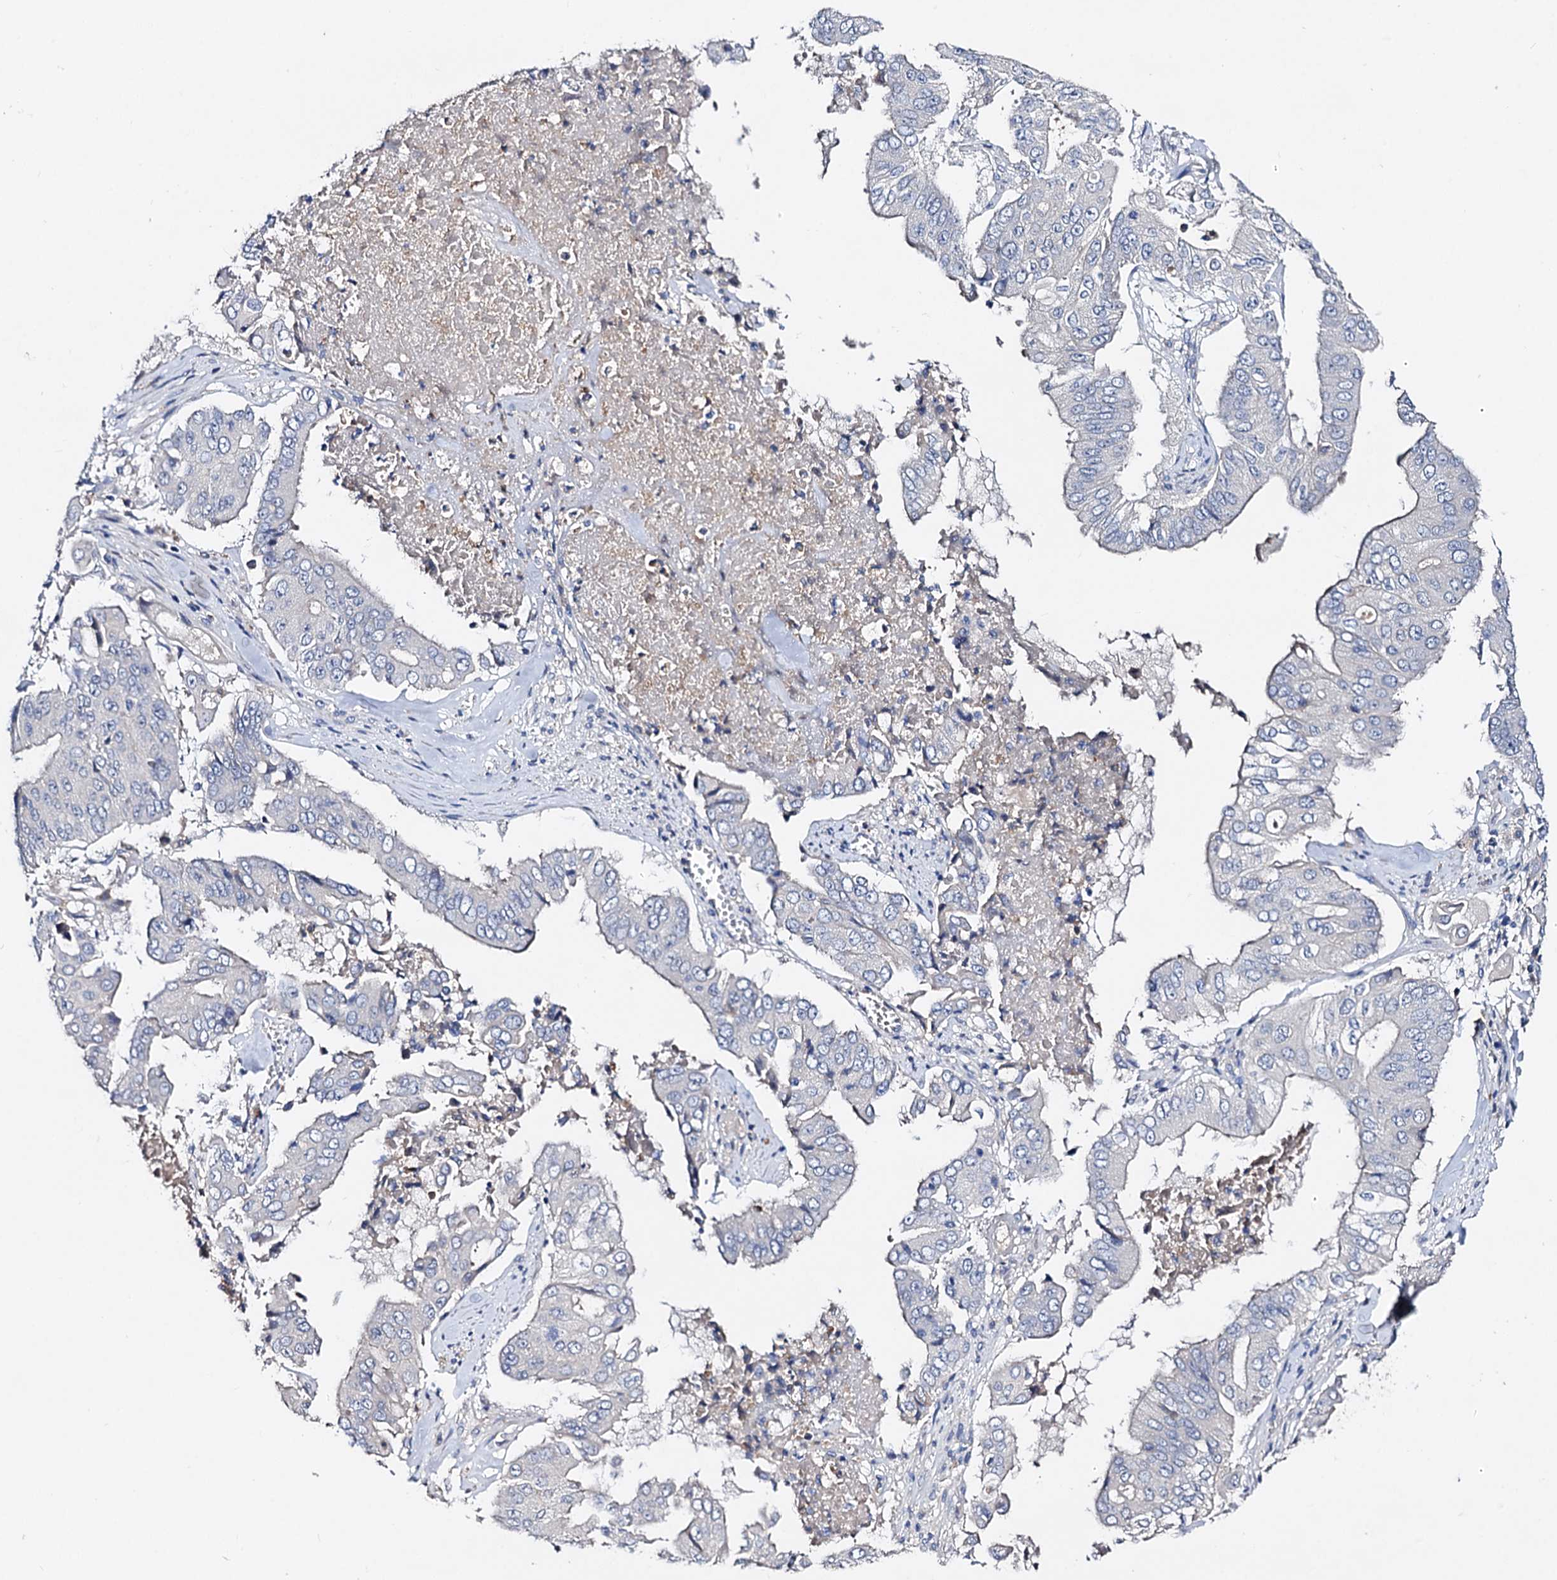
{"staining": {"intensity": "negative", "quantity": "none", "location": "none"}, "tissue": "pancreatic cancer", "cell_type": "Tumor cells", "image_type": "cancer", "snomed": [{"axis": "morphology", "description": "Adenocarcinoma, NOS"}, {"axis": "topography", "description": "Pancreas"}], "caption": "Immunohistochemistry (IHC) micrograph of pancreatic adenocarcinoma stained for a protein (brown), which exhibits no positivity in tumor cells.", "gene": "HVCN1", "patient": {"sex": "female", "age": 77}}